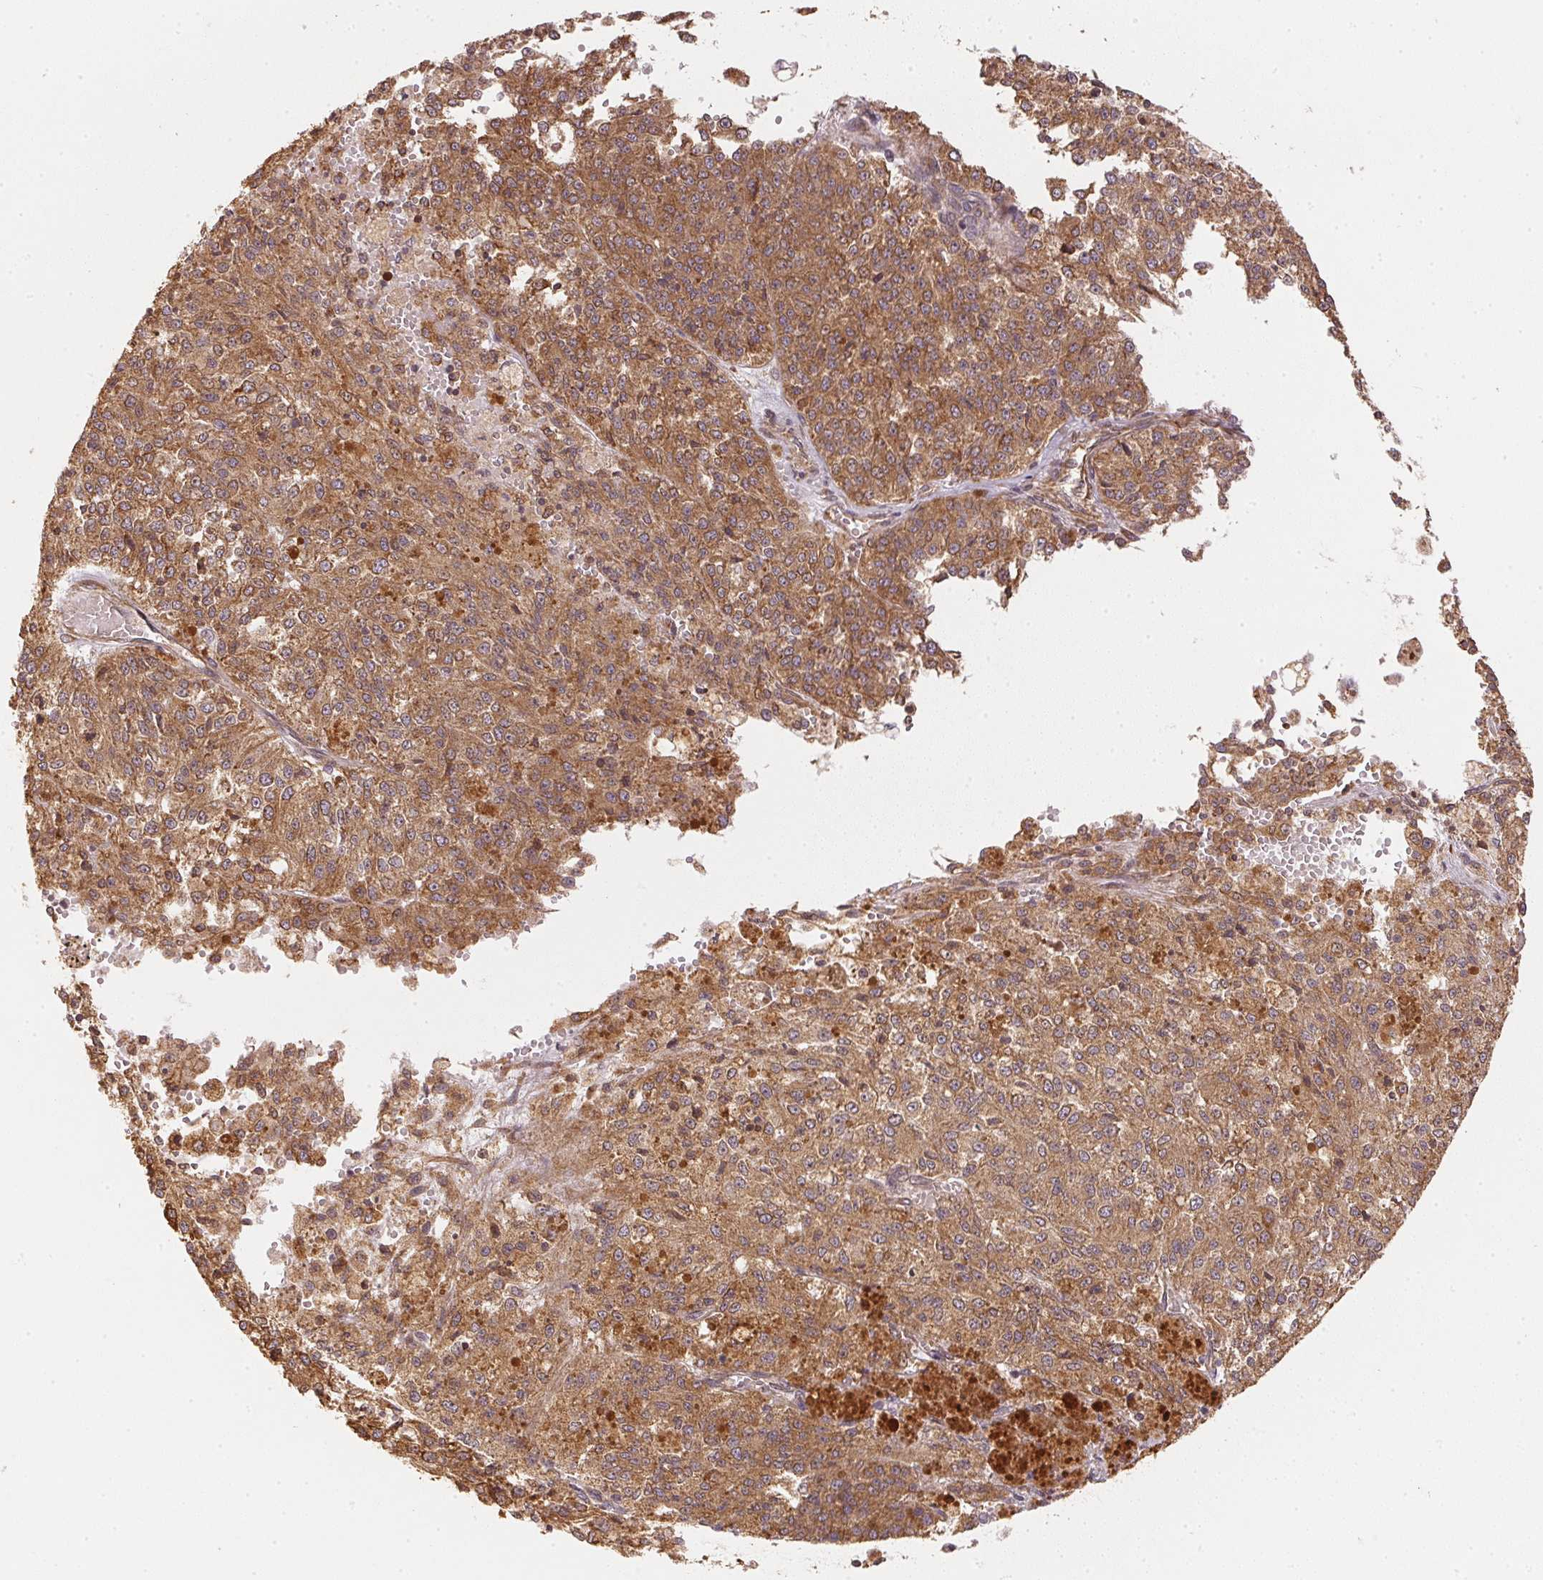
{"staining": {"intensity": "moderate", "quantity": ">75%", "location": "cytoplasmic/membranous"}, "tissue": "melanoma", "cell_type": "Tumor cells", "image_type": "cancer", "snomed": [{"axis": "morphology", "description": "Malignant melanoma, Metastatic site"}, {"axis": "topography", "description": "Lymph node"}], "caption": "DAB (3,3'-diaminobenzidine) immunohistochemical staining of melanoma demonstrates moderate cytoplasmic/membranous protein expression in approximately >75% of tumor cells.", "gene": "STRN4", "patient": {"sex": "female", "age": 64}}